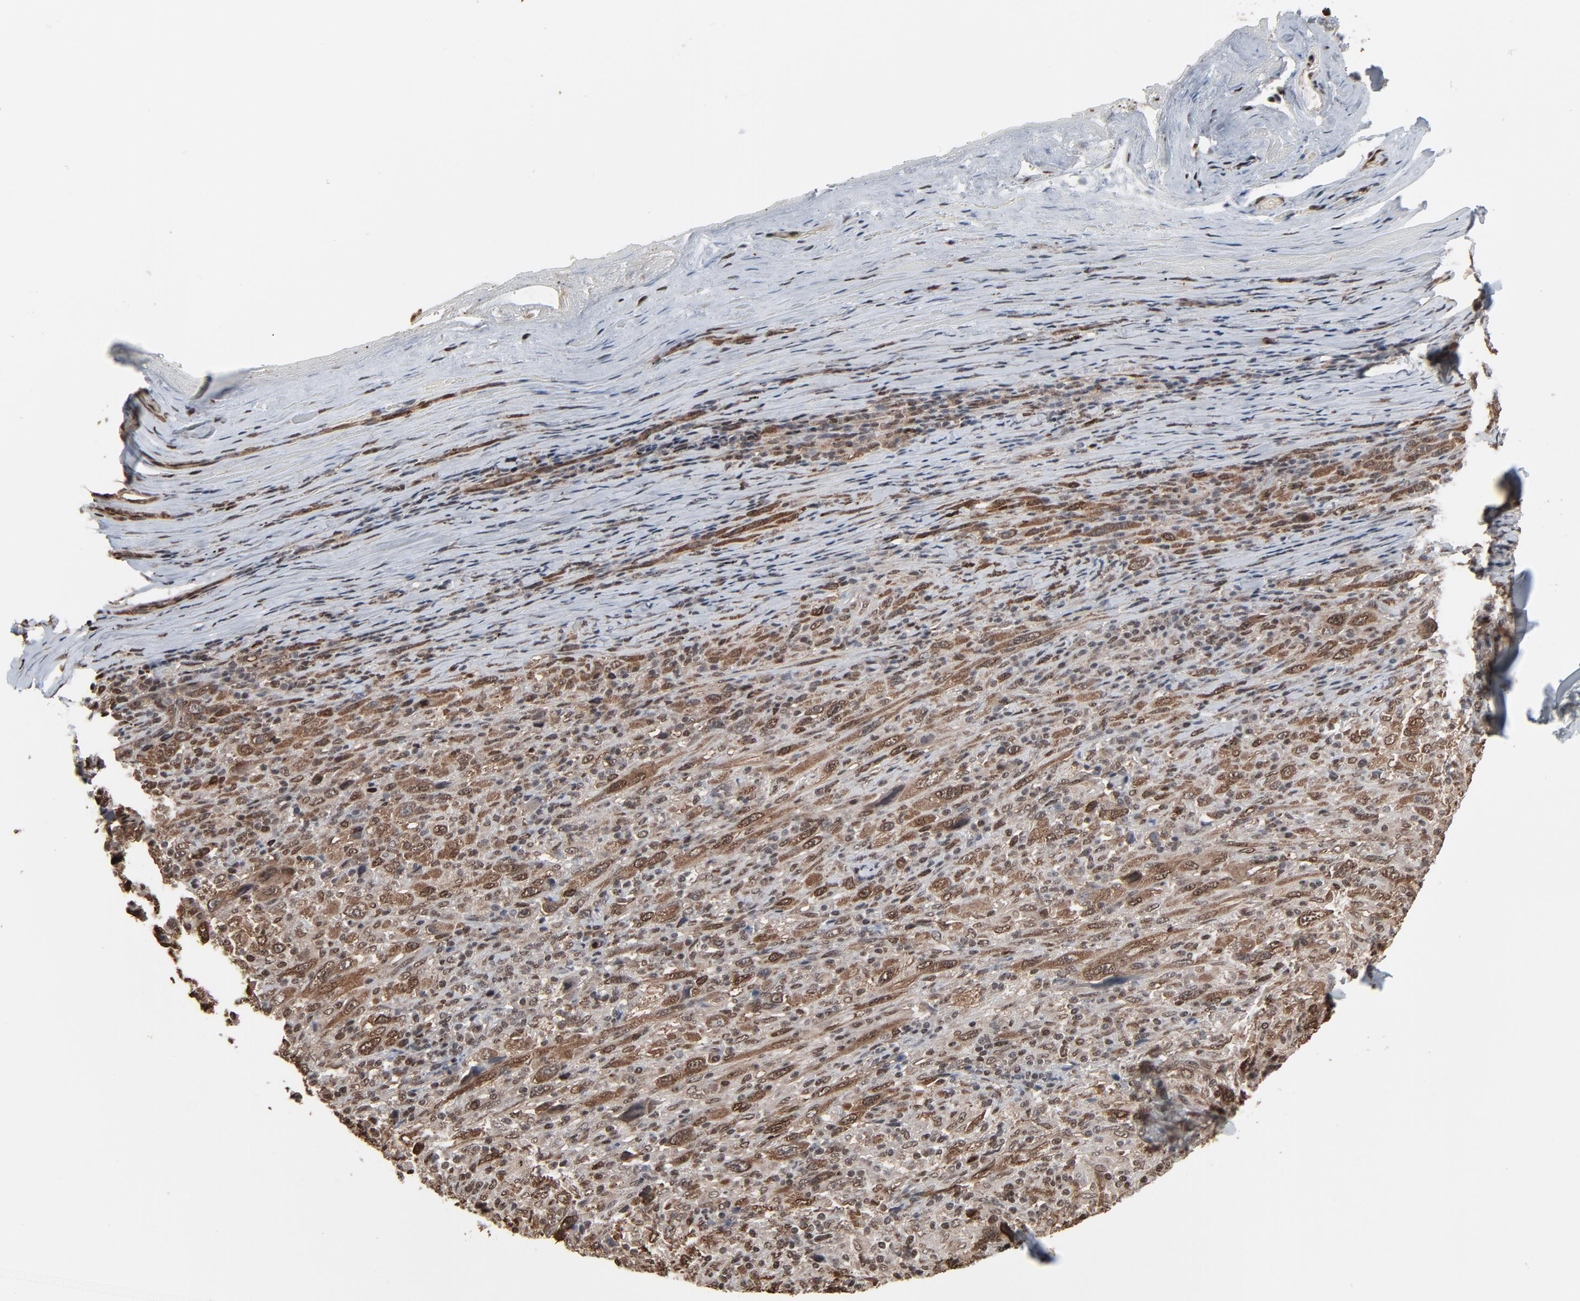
{"staining": {"intensity": "strong", "quantity": ">75%", "location": "cytoplasmic/membranous,nuclear"}, "tissue": "melanoma", "cell_type": "Tumor cells", "image_type": "cancer", "snomed": [{"axis": "morphology", "description": "Malignant melanoma, Metastatic site"}, {"axis": "topography", "description": "Skin"}], "caption": "Tumor cells exhibit strong cytoplasmic/membranous and nuclear expression in approximately >75% of cells in melanoma. Using DAB (3,3'-diaminobenzidine) (brown) and hematoxylin (blue) stains, captured at high magnification using brightfield microscopy.", "gene": "MEIS2", "patient": {"sex": "female", "age": 56}}